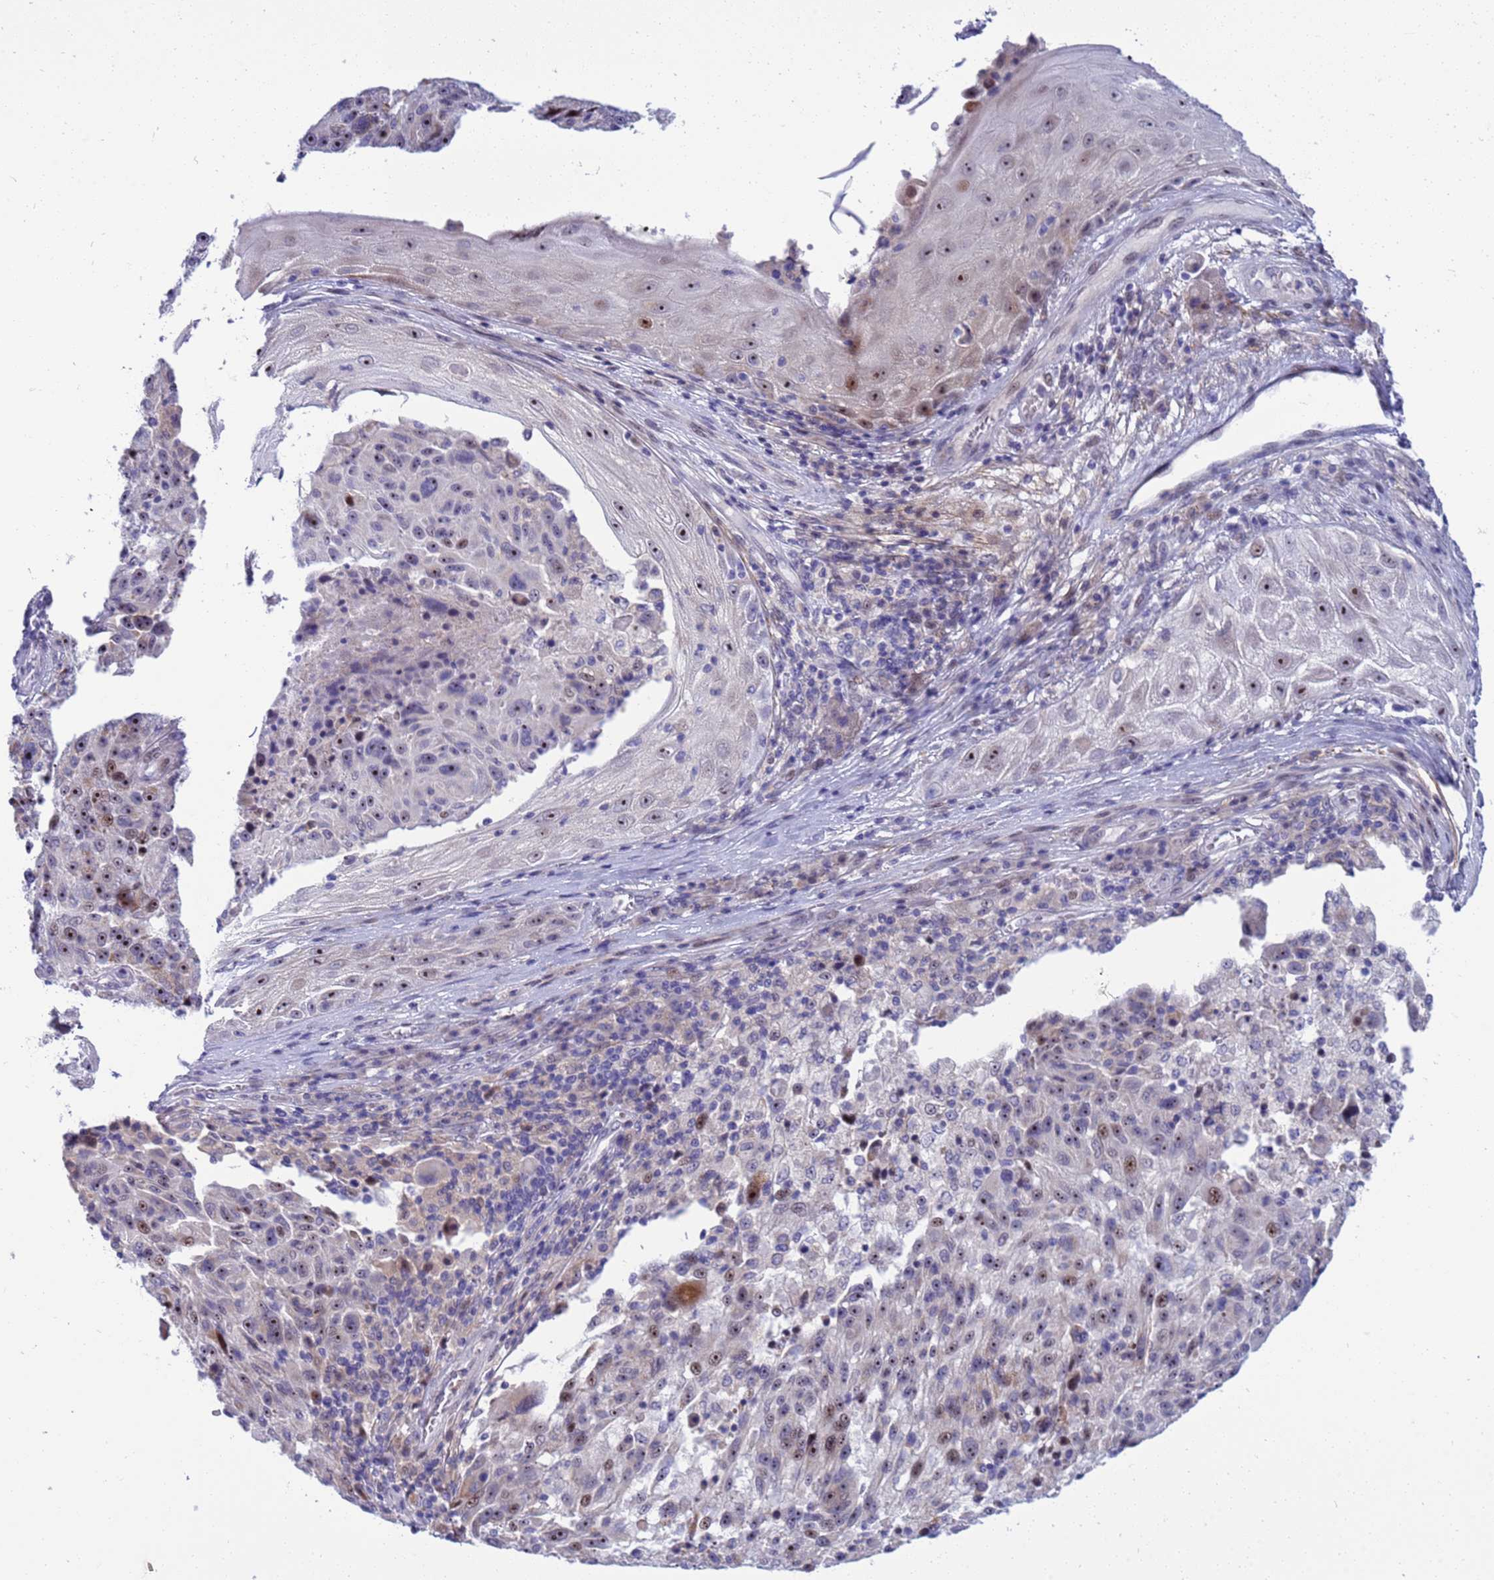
{"staining": {"intensity": "moderate", "quantity": ">75%", "location": "nuclear"}, "tissue": "melanoma", "cell_type": "Tumor cells", "image_type": "cancer", "snomed": [{"axis": "morphology", "description": "Malignant melanoma, NOS"}, {"axis": "topography", "description": "Skin"}], "caption": "Moderate nuclear positivity for a protein is seen in about >75% of tumor cells of melanoma using immunohistochemistry (IHC).", "gene": "LRATD1", "patient": {"sex": "male", "age": 53}}